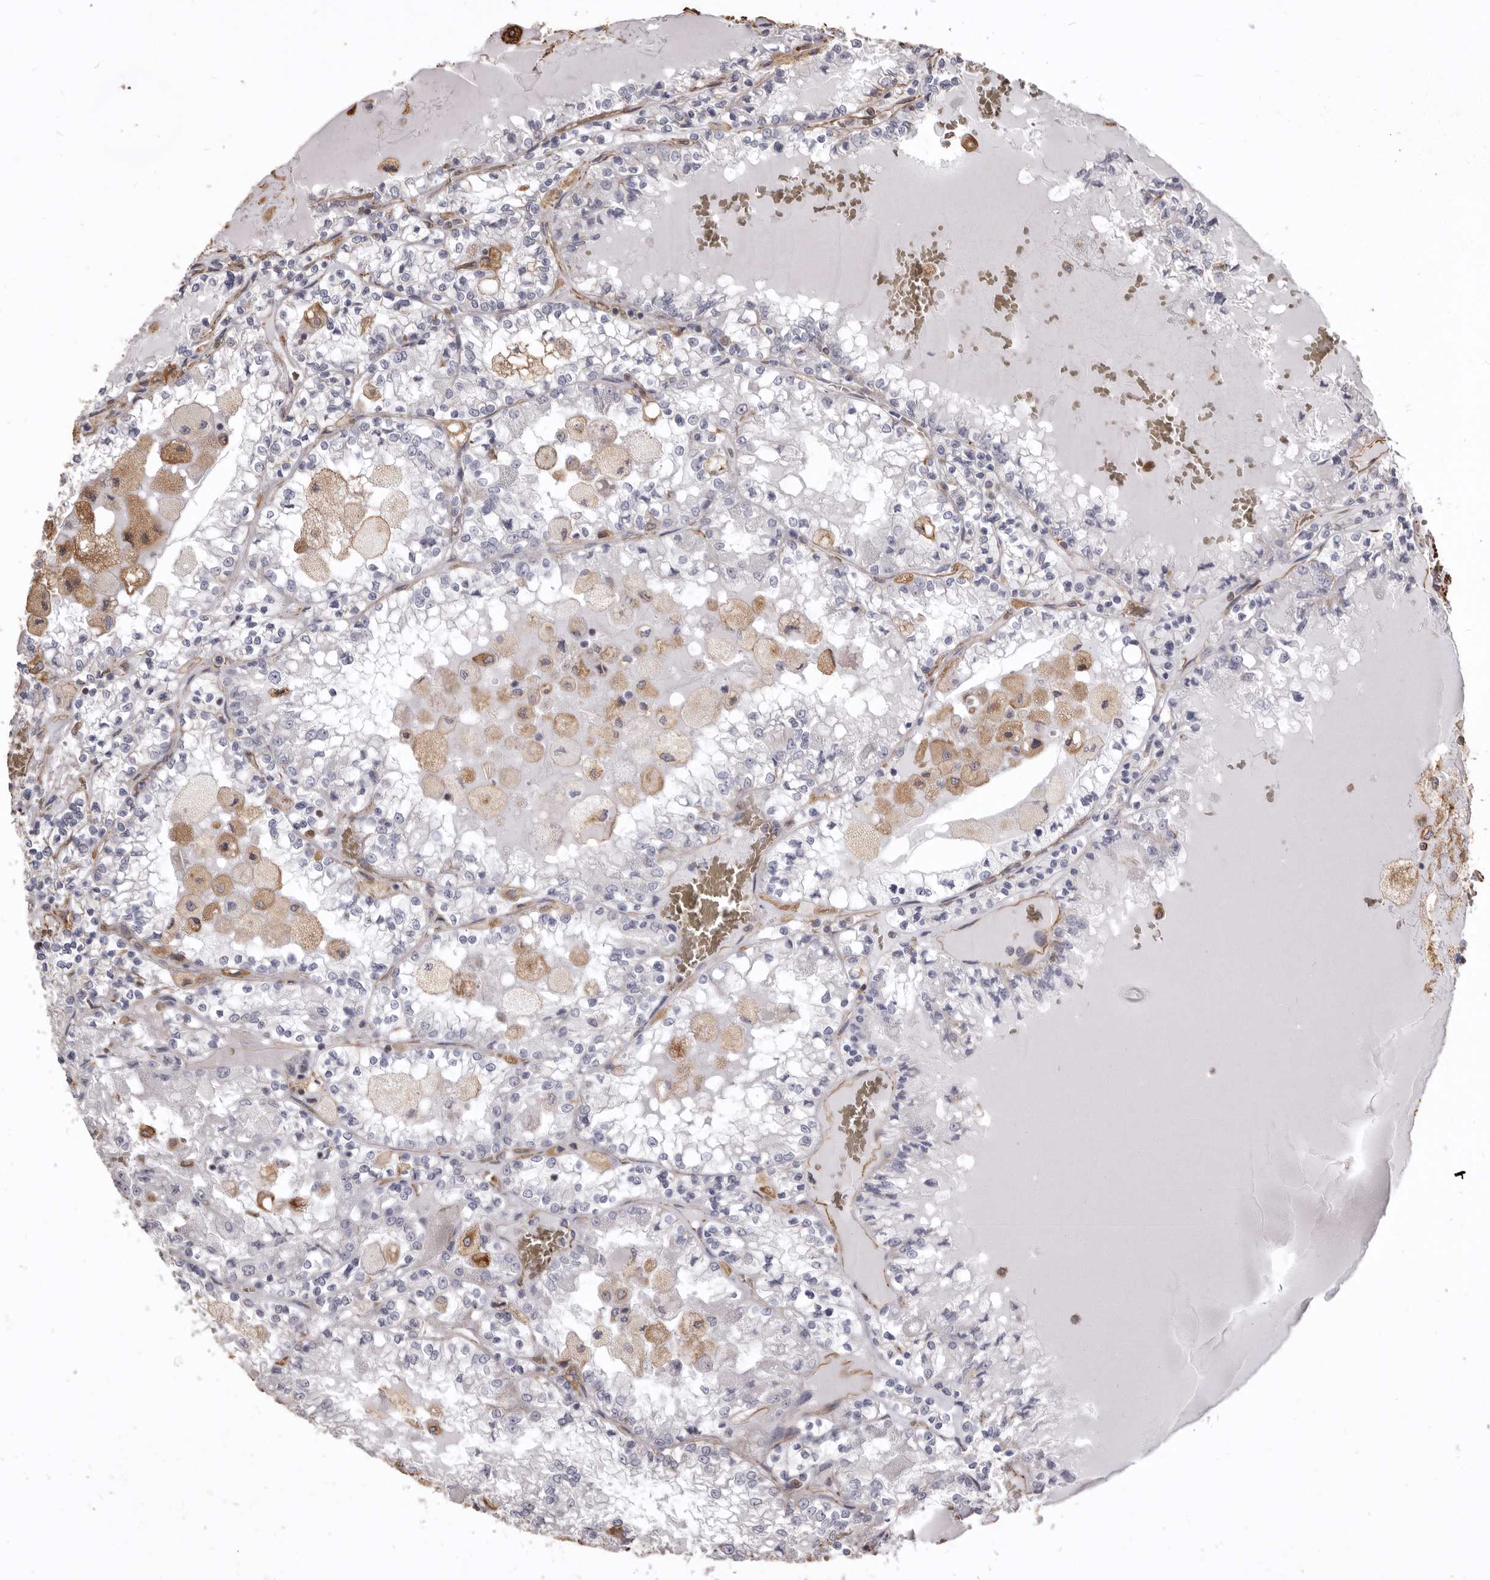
{"staining": {"intensity": "negative", "quantity": "none", "location": "none"}, "tissue": "renal cancer", "cell_type": "Tumor cells", "image_type": "cancer", "snomed": [{"axis": "morphology", "description": "Adenocarcinoma, NOS"}, {"axis": "topography", "description": "Kidney"}], "caption": "Tumor cells show no significant positivity in adenocarcinoma (renal).", "gene": "MTURN", "patient": {"sex": "female", "age": 56}}